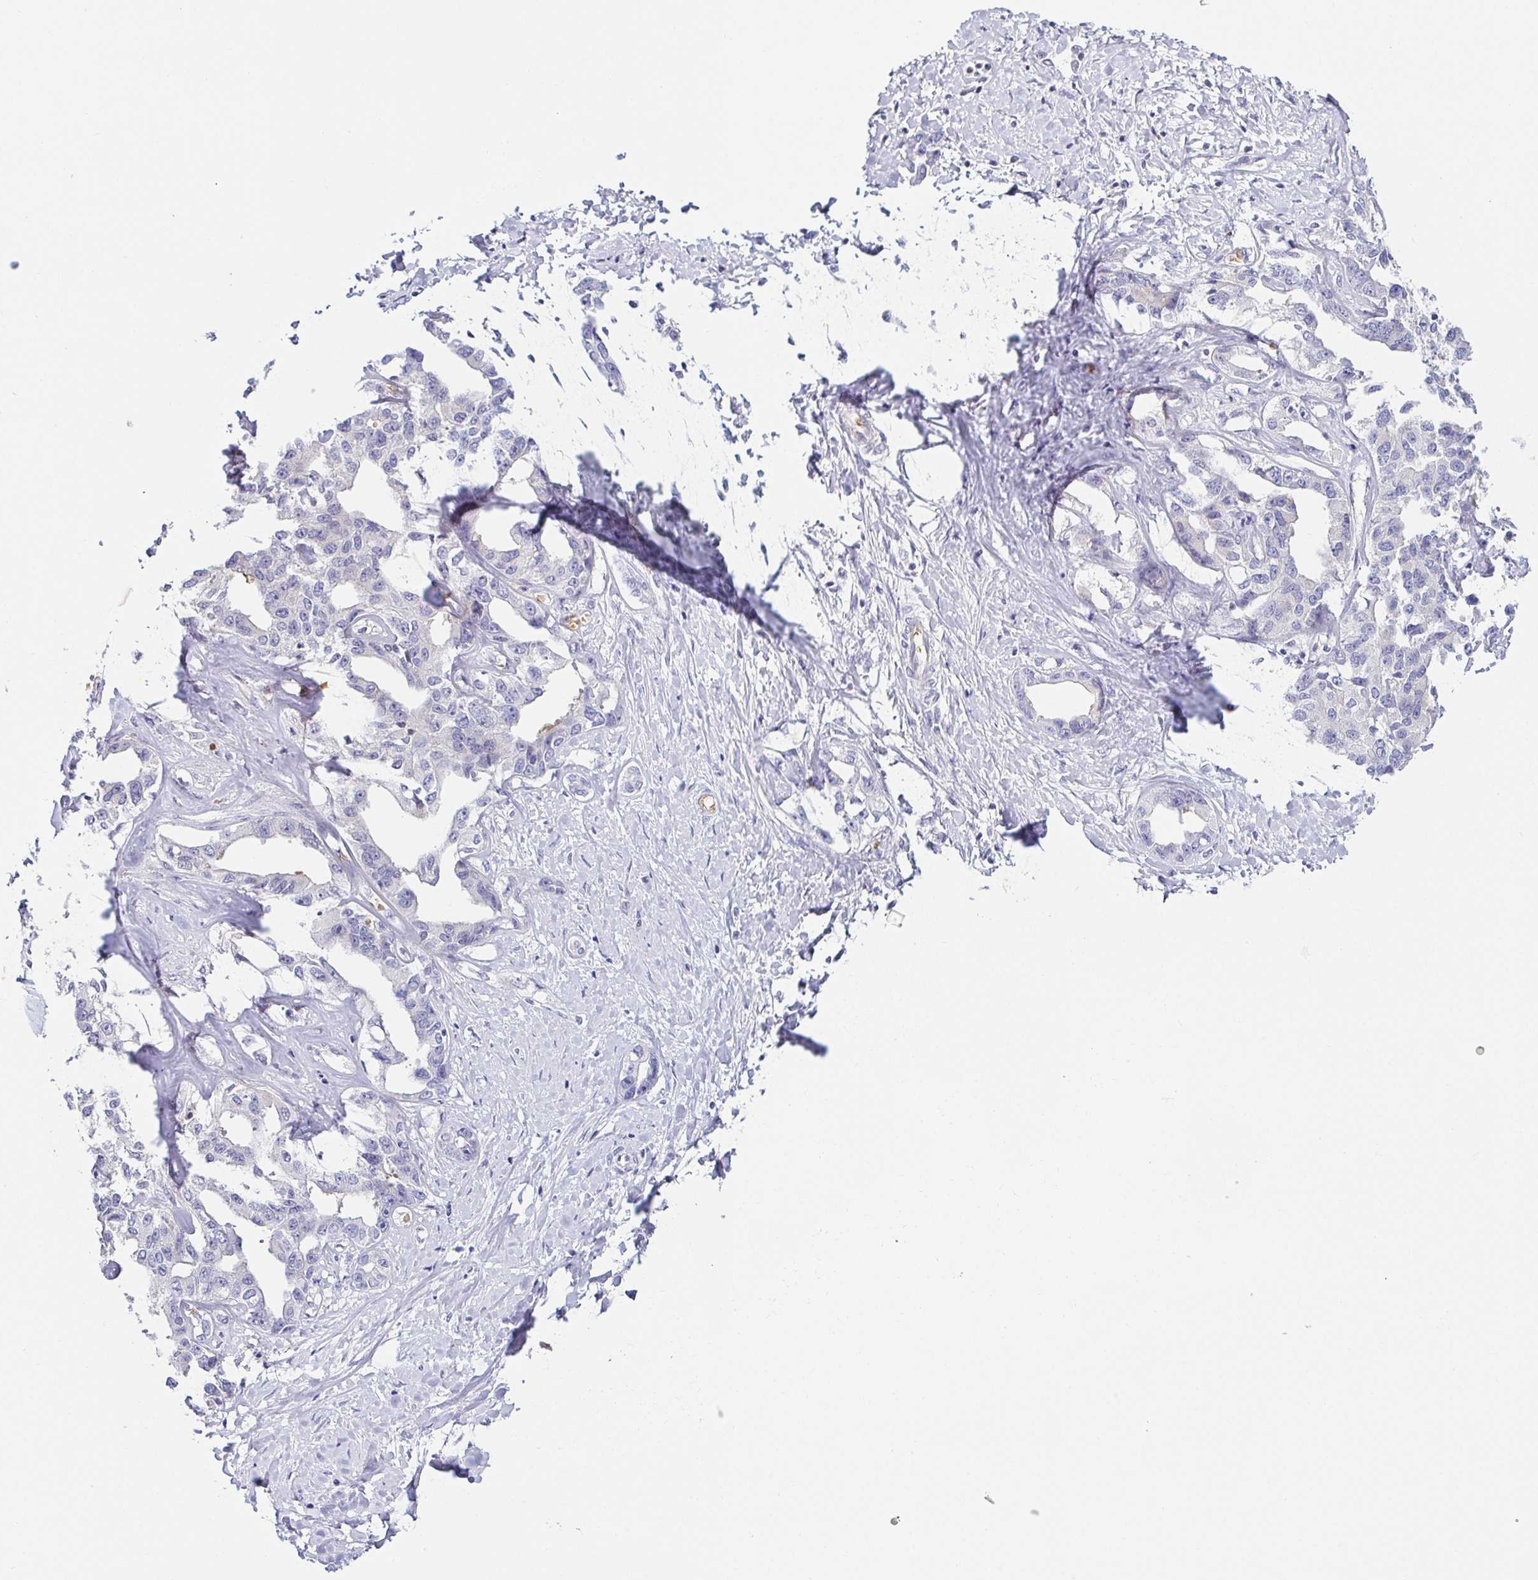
{"staining": {"intensity": "negative", "quantity": "none", "location": "none"}, "tissue": "liver cancer", "cell_type": "Tumor cells", "image_type": "cancer", "snomed": [{"axis": "morphology", "description": "Cholangiocarcinoma"}, {"axis": "topography", "description": "Liver"}], "caption": "This is an immunohistochemistry (IHC) histopathology image of human liver cholangiocarcinoma. There is no expression in tumor cells.", "gene": "FAM162B", "patient": {"sex": "male", "age": 59}}